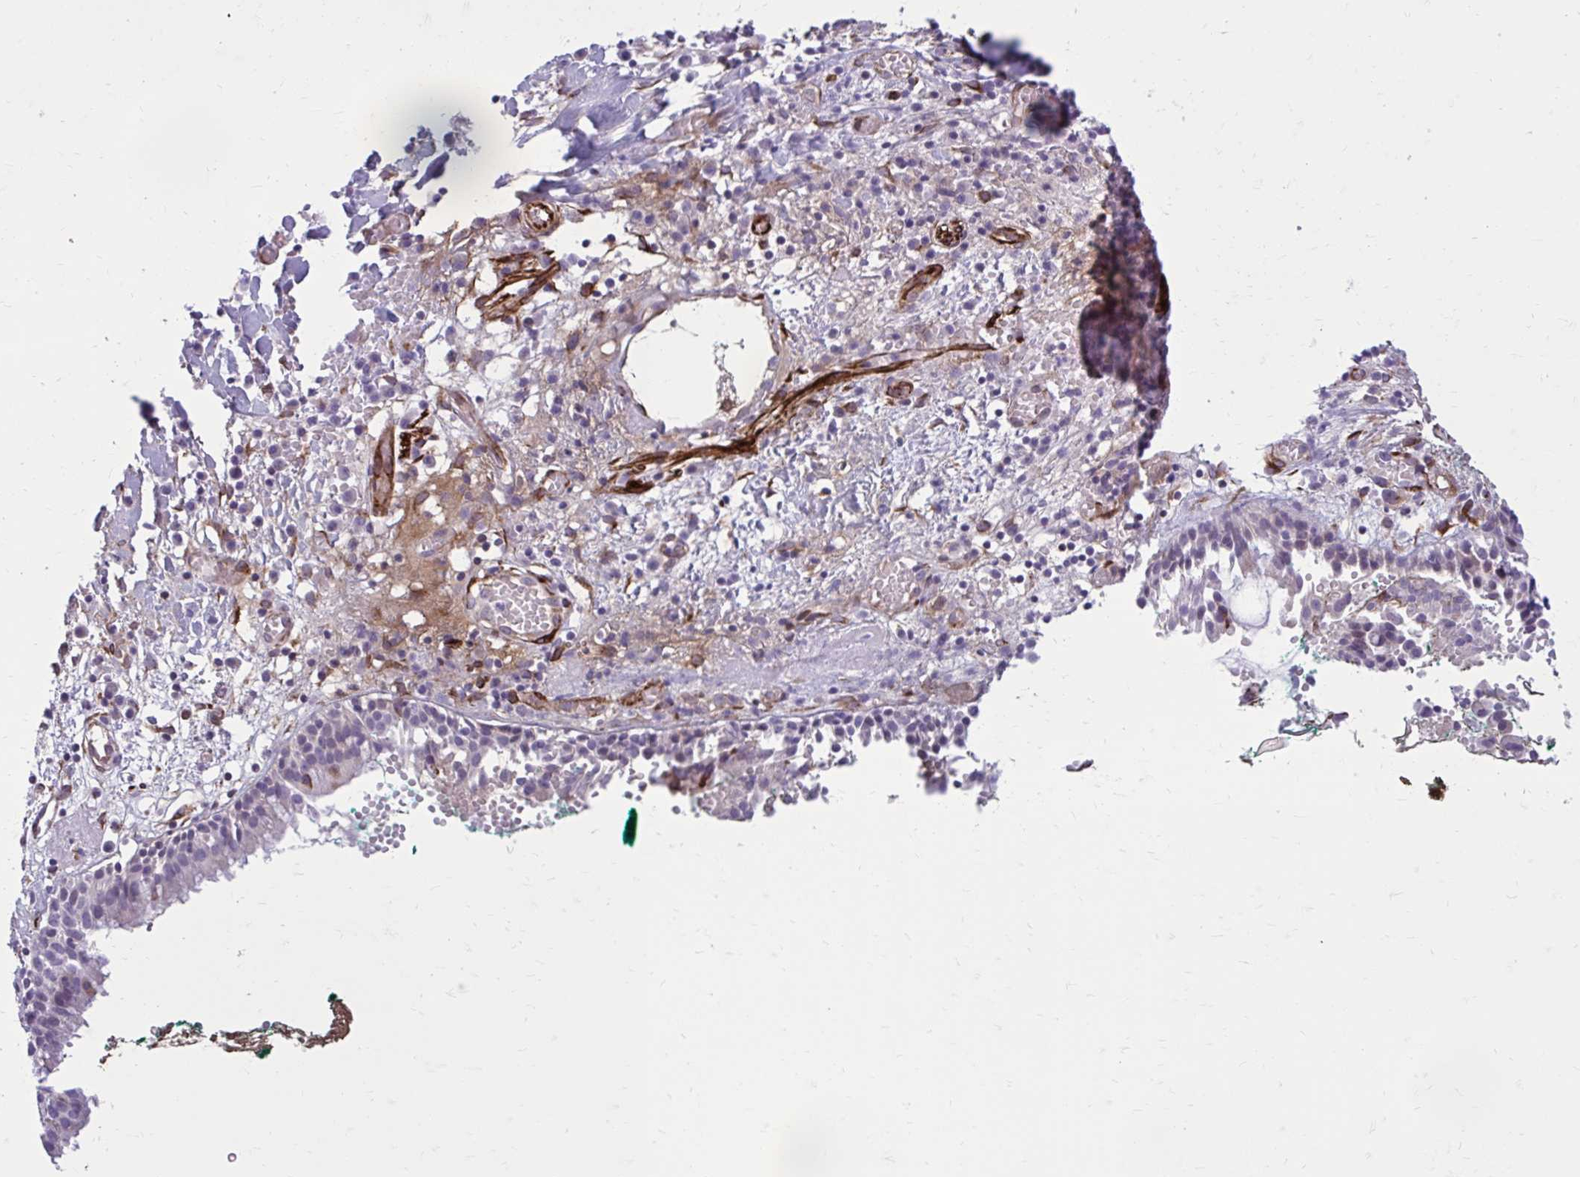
{"staining": {"intensity": "weak", "quantity": "<25%", "location": "cytoplasmic/membranous"}, "tissue": "nasopharynx", "cell_type": "Respiratory epithelial cells", "image_type": "normal", "snomed": [{"axis": "morphology", "description": "Normal tissue, NOS"}, {"axis": "morphology", "description": "Basal cell carcinoma"}, {"axis": "topography", "description": "Cartilage tissue"}, {"axis": "topography", "description": "Nasopharynx"}, {"axis": "topography", "description": "Oral tissue"}], "caption": "Immunohistochemistry (IHC) image of normal nasopharynx: nasopharynx stained with DAB displays no significant protein positivity in respiratory epithelial cells.", "gene": "BEND5", "patient": {"sex": "female", "age": 77}}